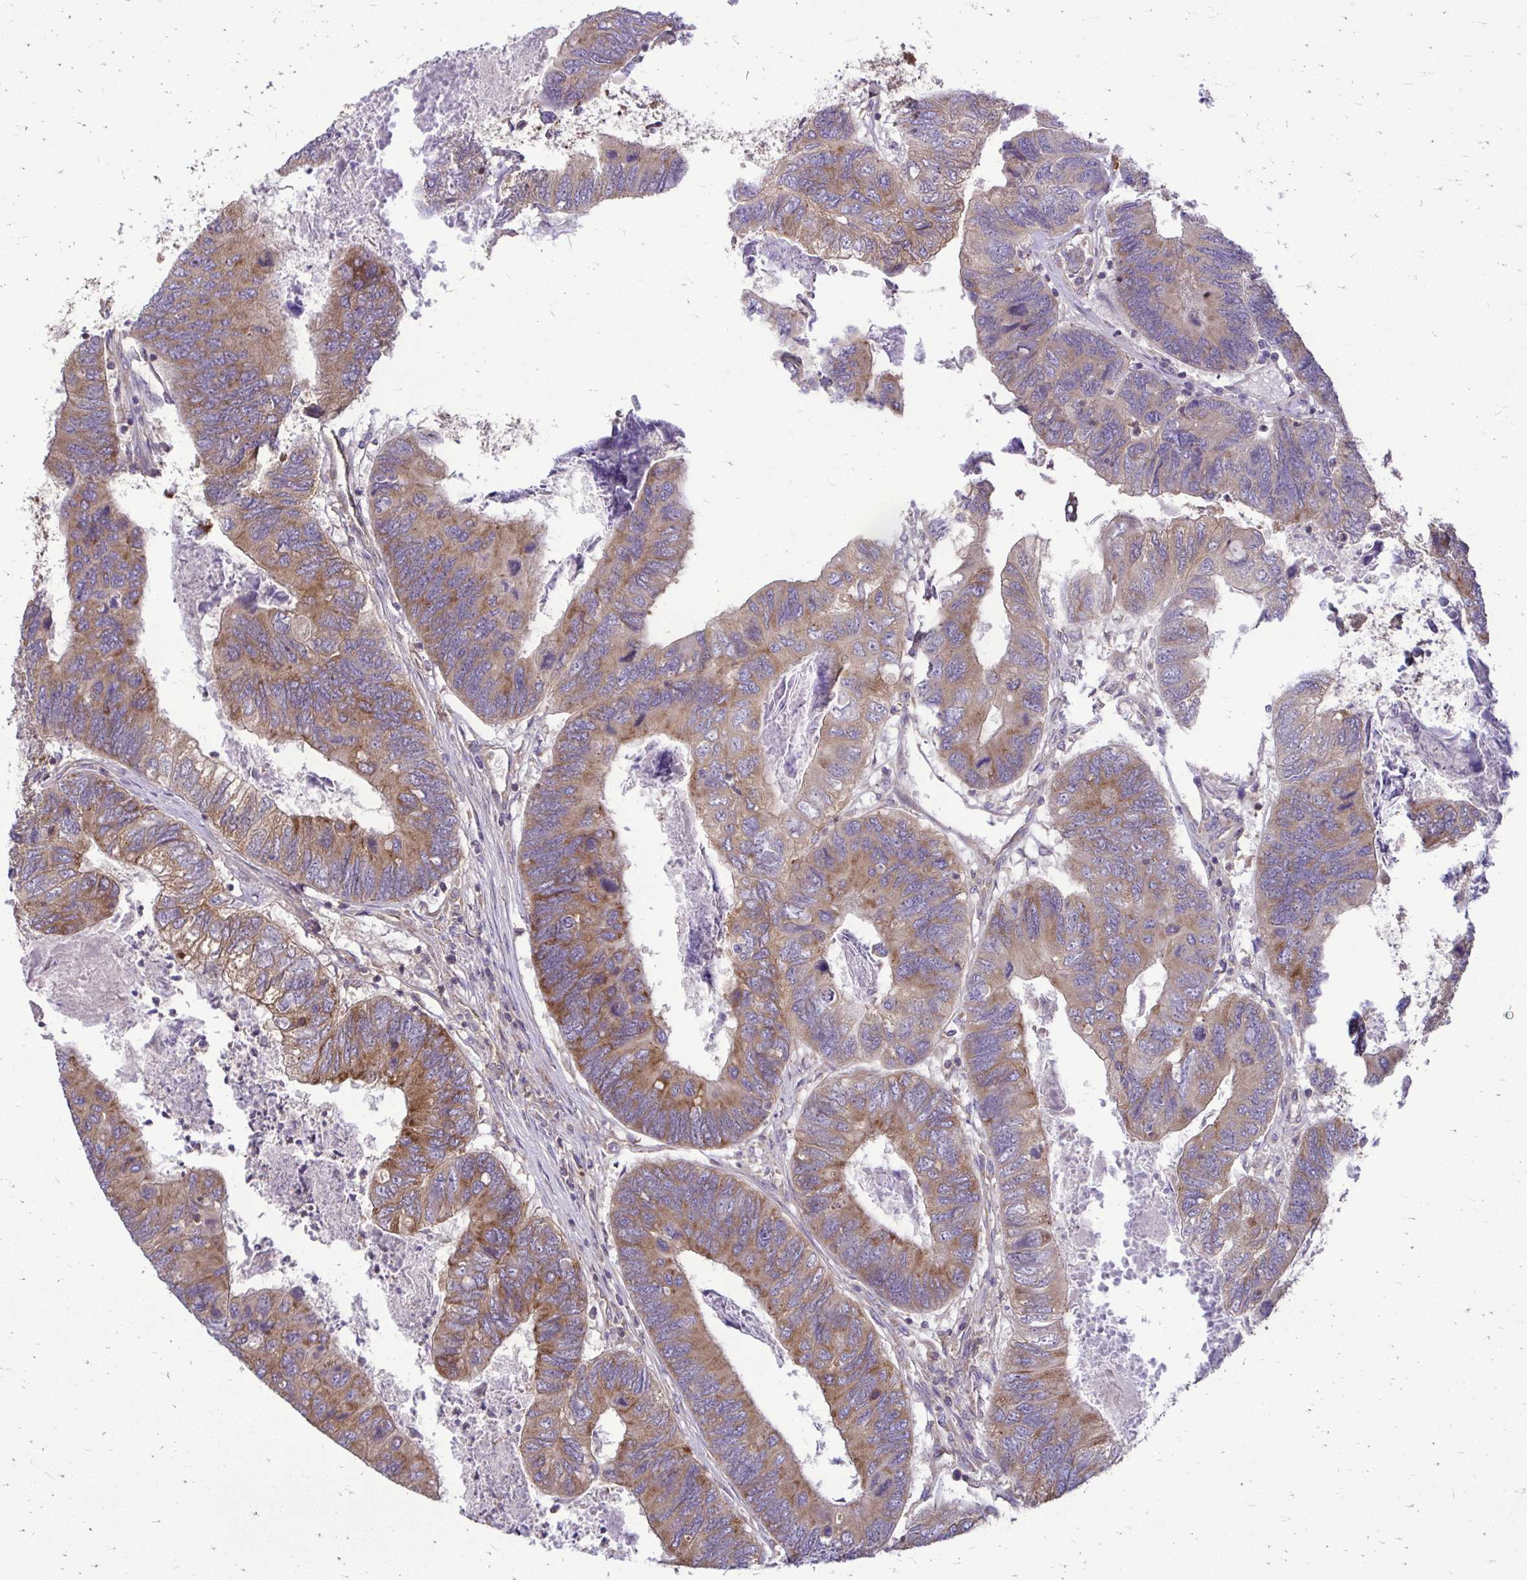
{"staining": {"intensity": "moderate", "quantity": "25%-75%", "location": "cytoplasmic/membranous"}, "tissue": "colorectal cancer", "cell_type": "Tumor cells", "image_type": "cancer", "snomed": [{"axis": "morphology", "description": "Adenocarcinoma, NOS"}, {"axis": "topography", "description": "Colon"}], "caption": "High-magnification brightfield microscopy of adenocarcinoma (colorectal) stained with DAB (brown) and counterstained with hematoxylin (blue). tumor cells exhibit moderate cytoplasmic/membranous expression is identified in about25%-75% of cells.", "gene": "FMR1", "patient": {"sex": "female", "age": 67}}